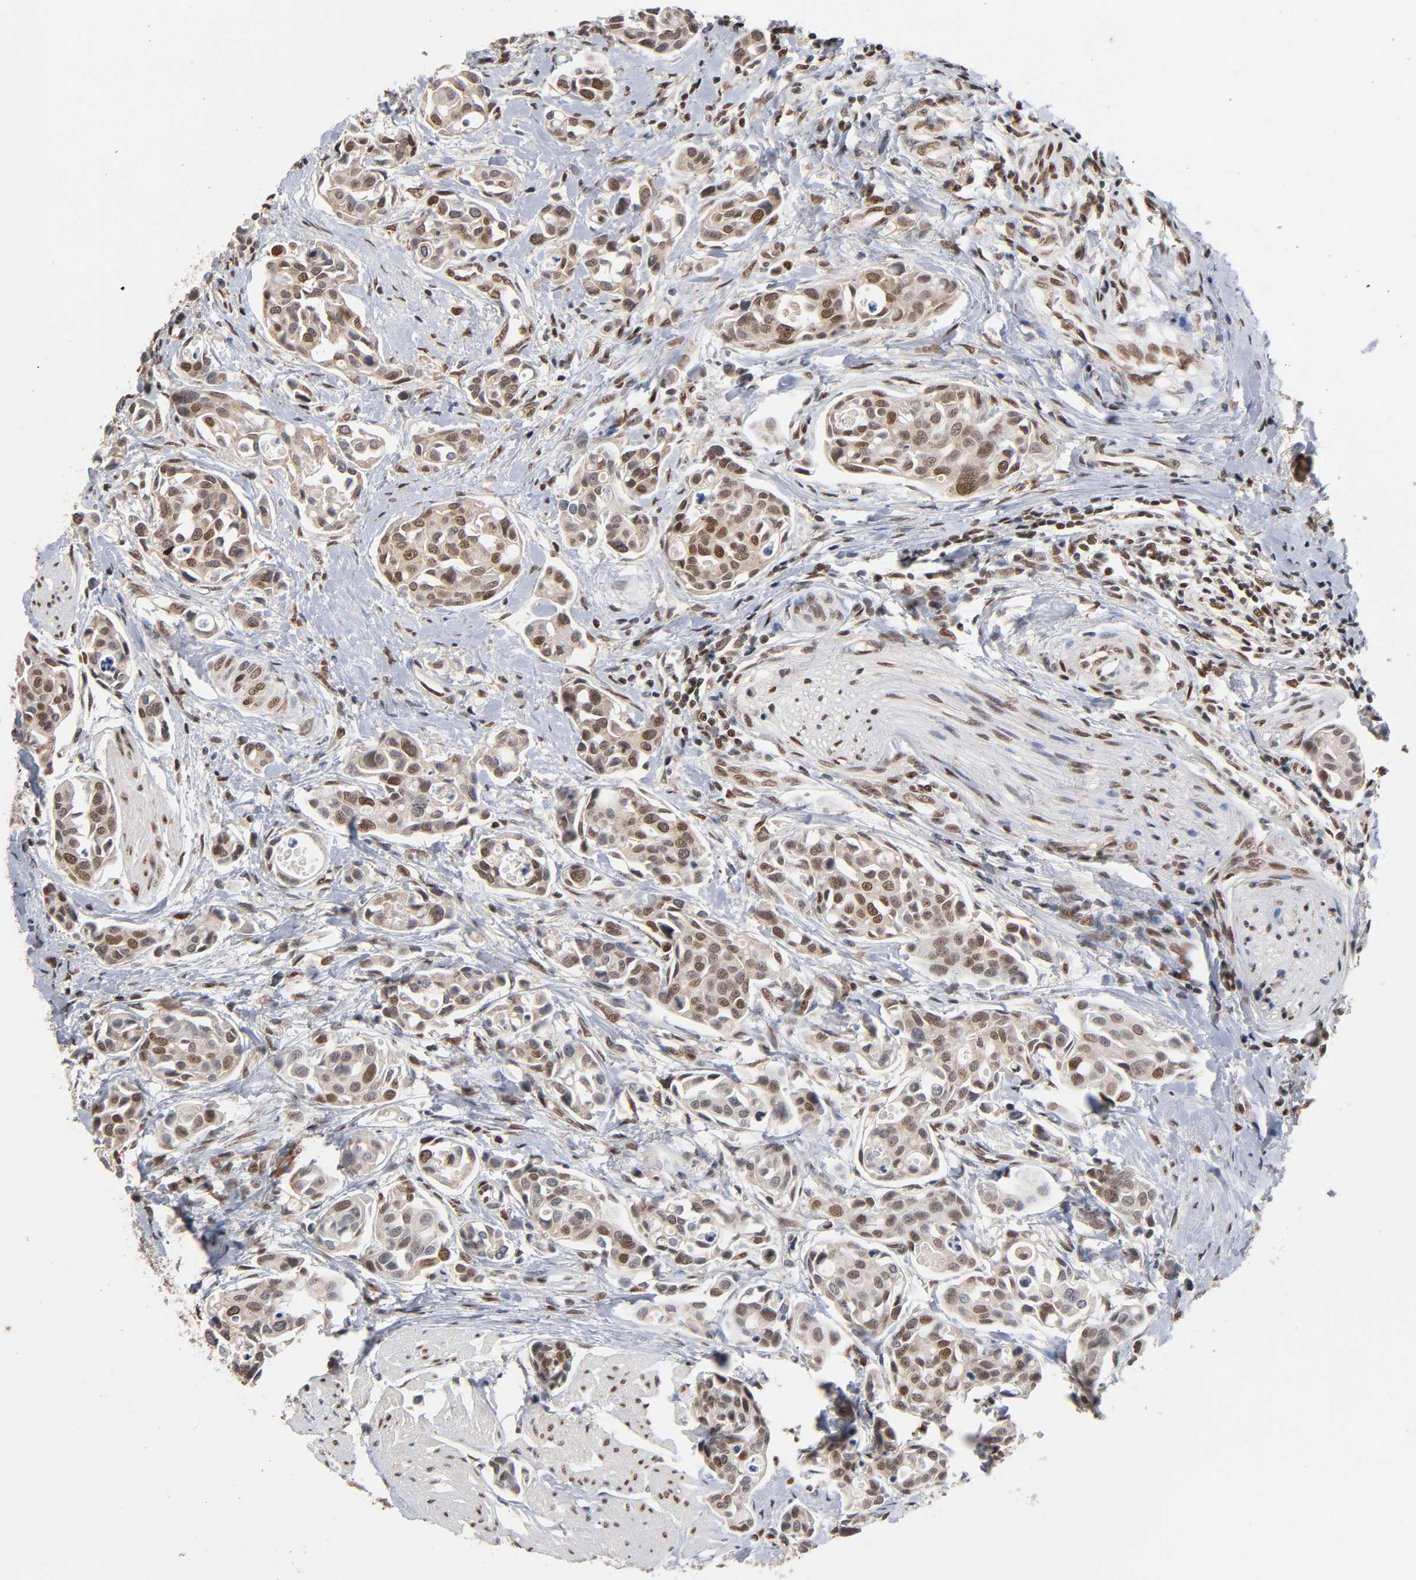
{"staining": {"intensity": "moderate", "quantity": "25%-75%", "location": "cytoplasmic/membranous,nuclear"}, "tissue": "urothelial cancer", "cell_type": "Tumor cells", "image_type": "cancer", "snomed": [{"axis": "morphology", "description": "Urothelial carcinoma, High grade"}, {"axis": "topography", "description": "Urinary bladder"}], "caption": "Protein expression analysis of urothelial carcinoma (high-grade) exhibits moderate cytoplasmic/membranous and nuclear staining in approximately 25%-75% of tumor cells.", "gene": "ZNF384", "patient": {"sex": "male", "age": 78}}